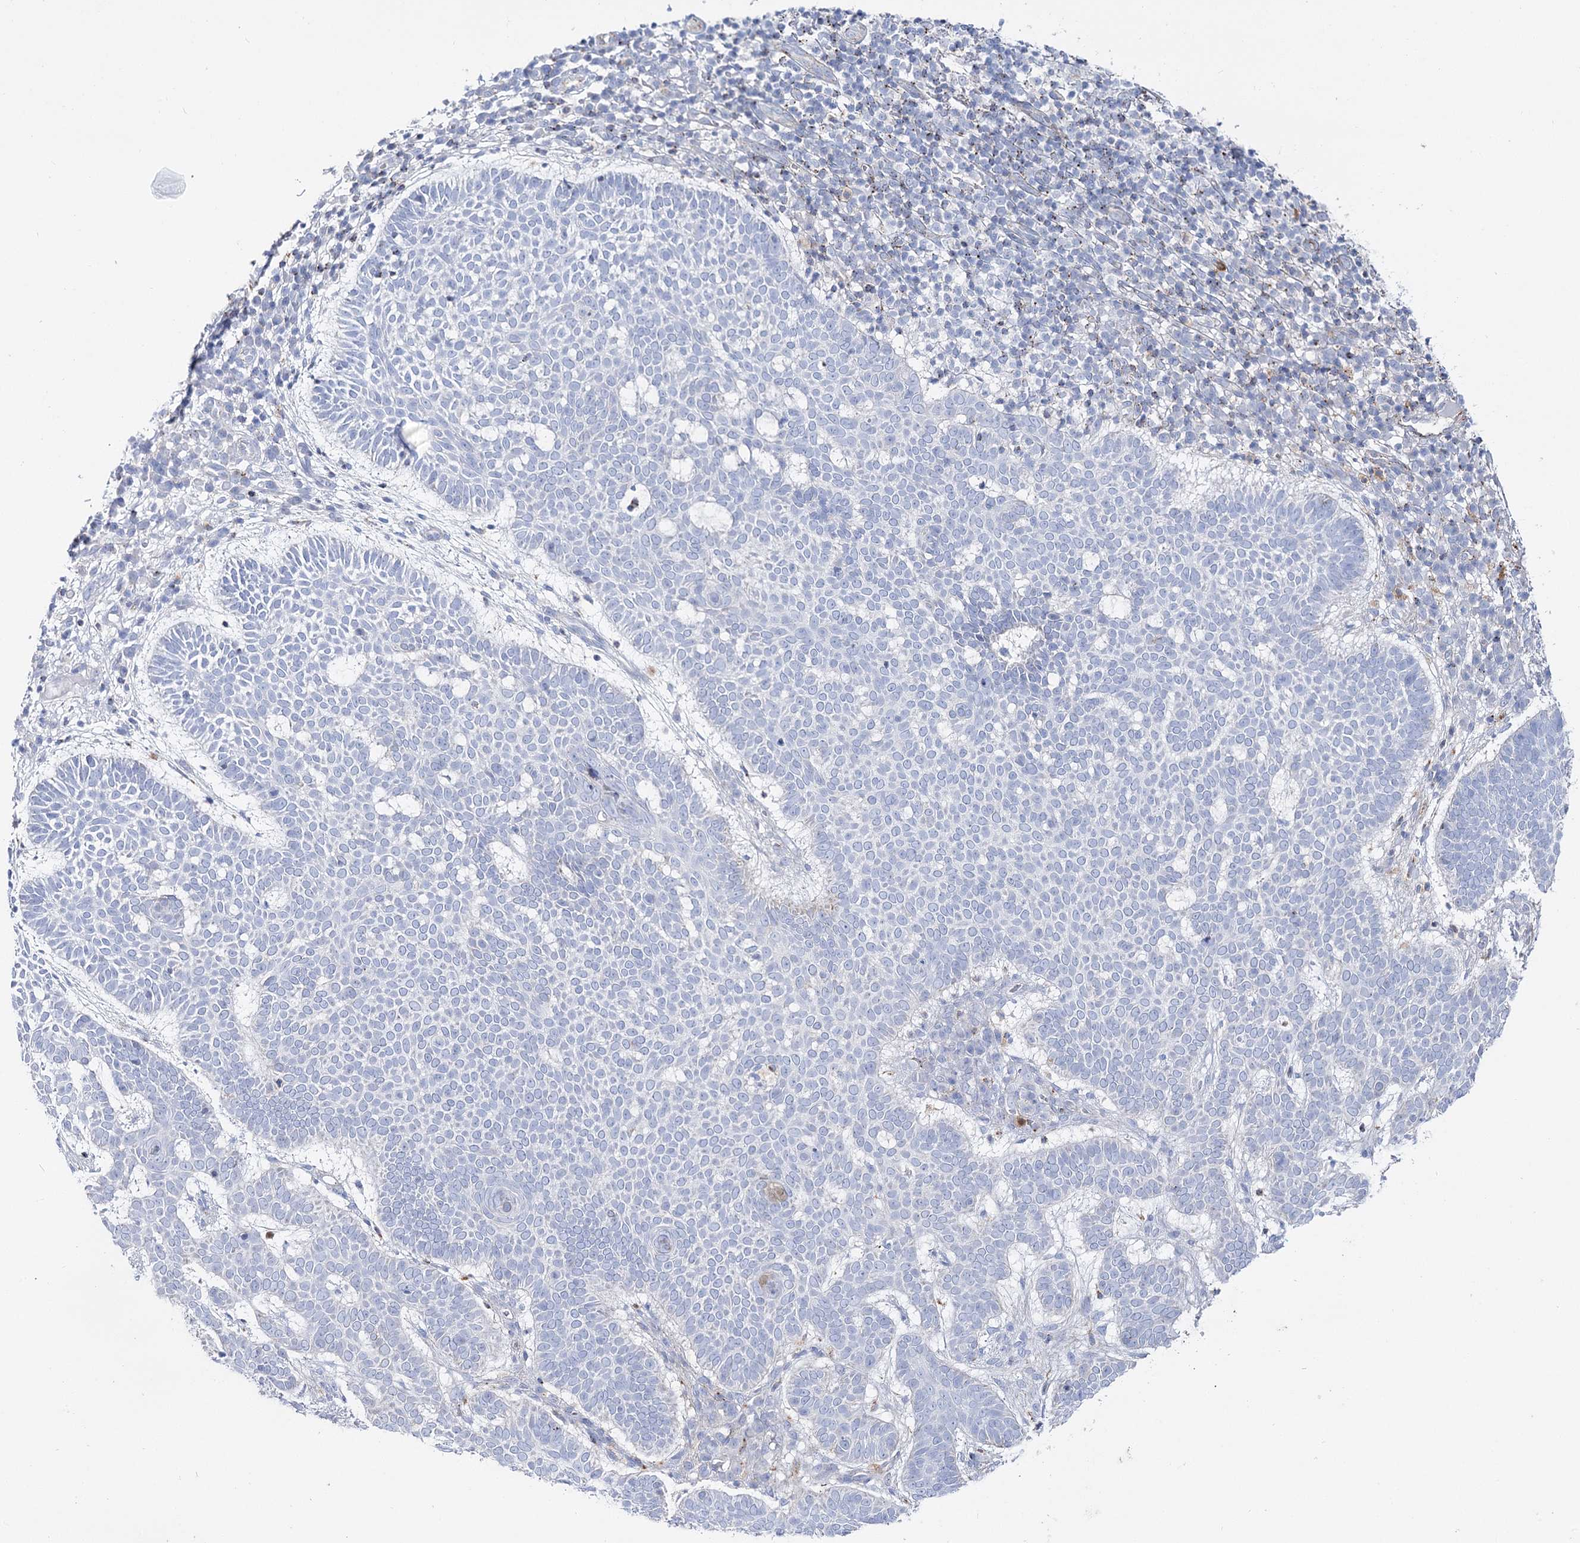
{"staining": {"intensity": "negative", "quantity": "none", "location": "none"}, "tissue": "skin cancer", "cell_type": "Tumor cells", "image_type": "cancer", "snomed": [{"axis": "morphology", "description": "Basal cell carcinoma"}, {"axis": "topography", "description": "Skin"}], "caption": "DAB immunohistochemical staining of human skin cancer demonstrates no significant positivity in tumor cells. (Brightfield microscopy of DAB immunohistochemistry (IHC) at high magnification).", "gene": "SLC3A1", "patient": {"sex": "male", "age": 85}}